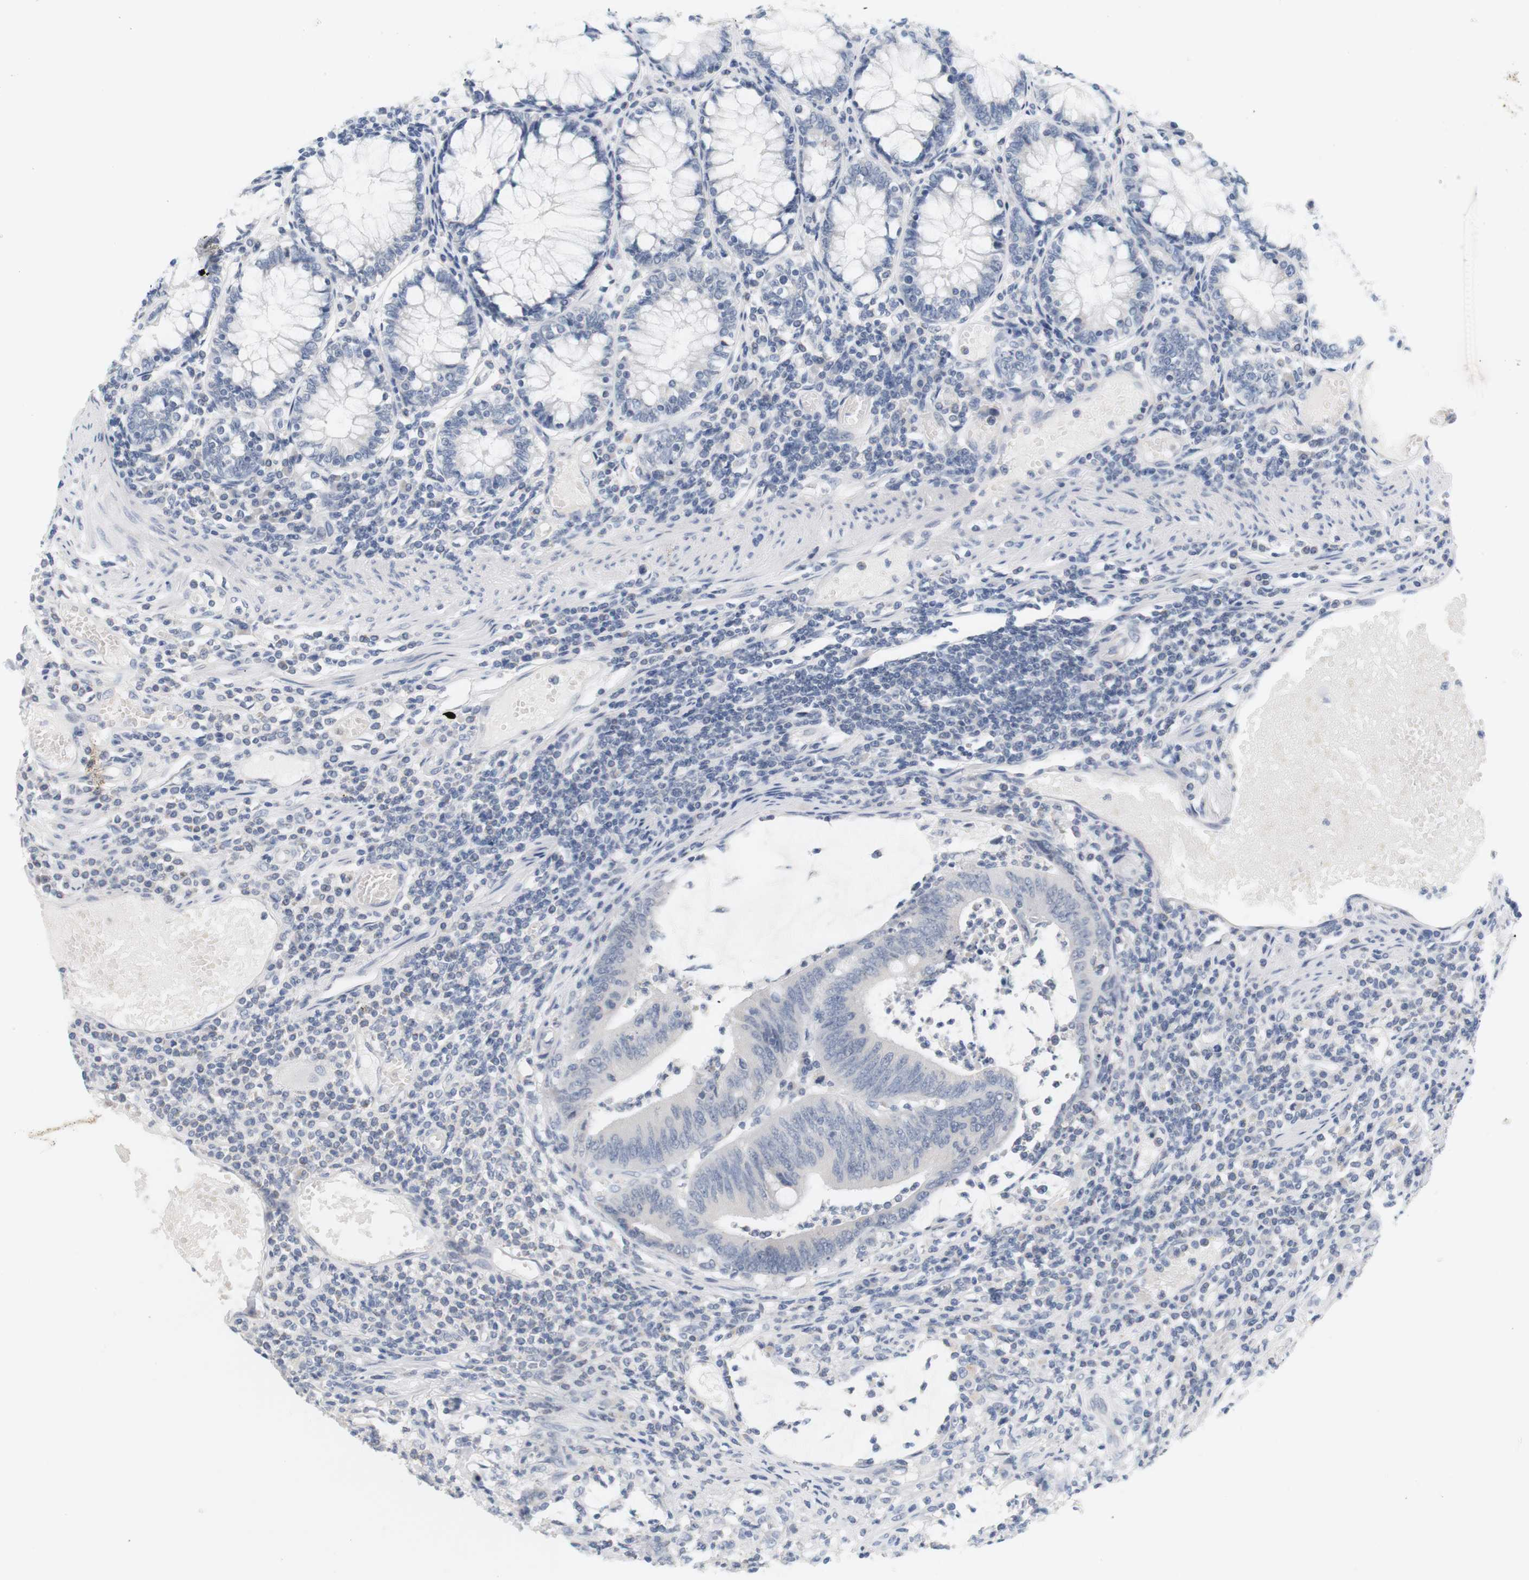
{"staining": {"intensity": "negative", "quantity": "none", "location": "none"}, "tissue": "colorectal cancer", "cell_type": "Tumor cells", "image_type": "cancer", "snomed": [{"axis": "morphology", "description": "Adenocarcinoma, NOS"}, {"axis": "topography", "description": "Rectum"}], "caption": "Immunohistochemistry photomicrograph of colorectal adenocarcinoma stained for a protein (brown), which displays no staining in tumor cells.", "gene": "OPRM1", "patient": {"sex": "female", "age": 66}}